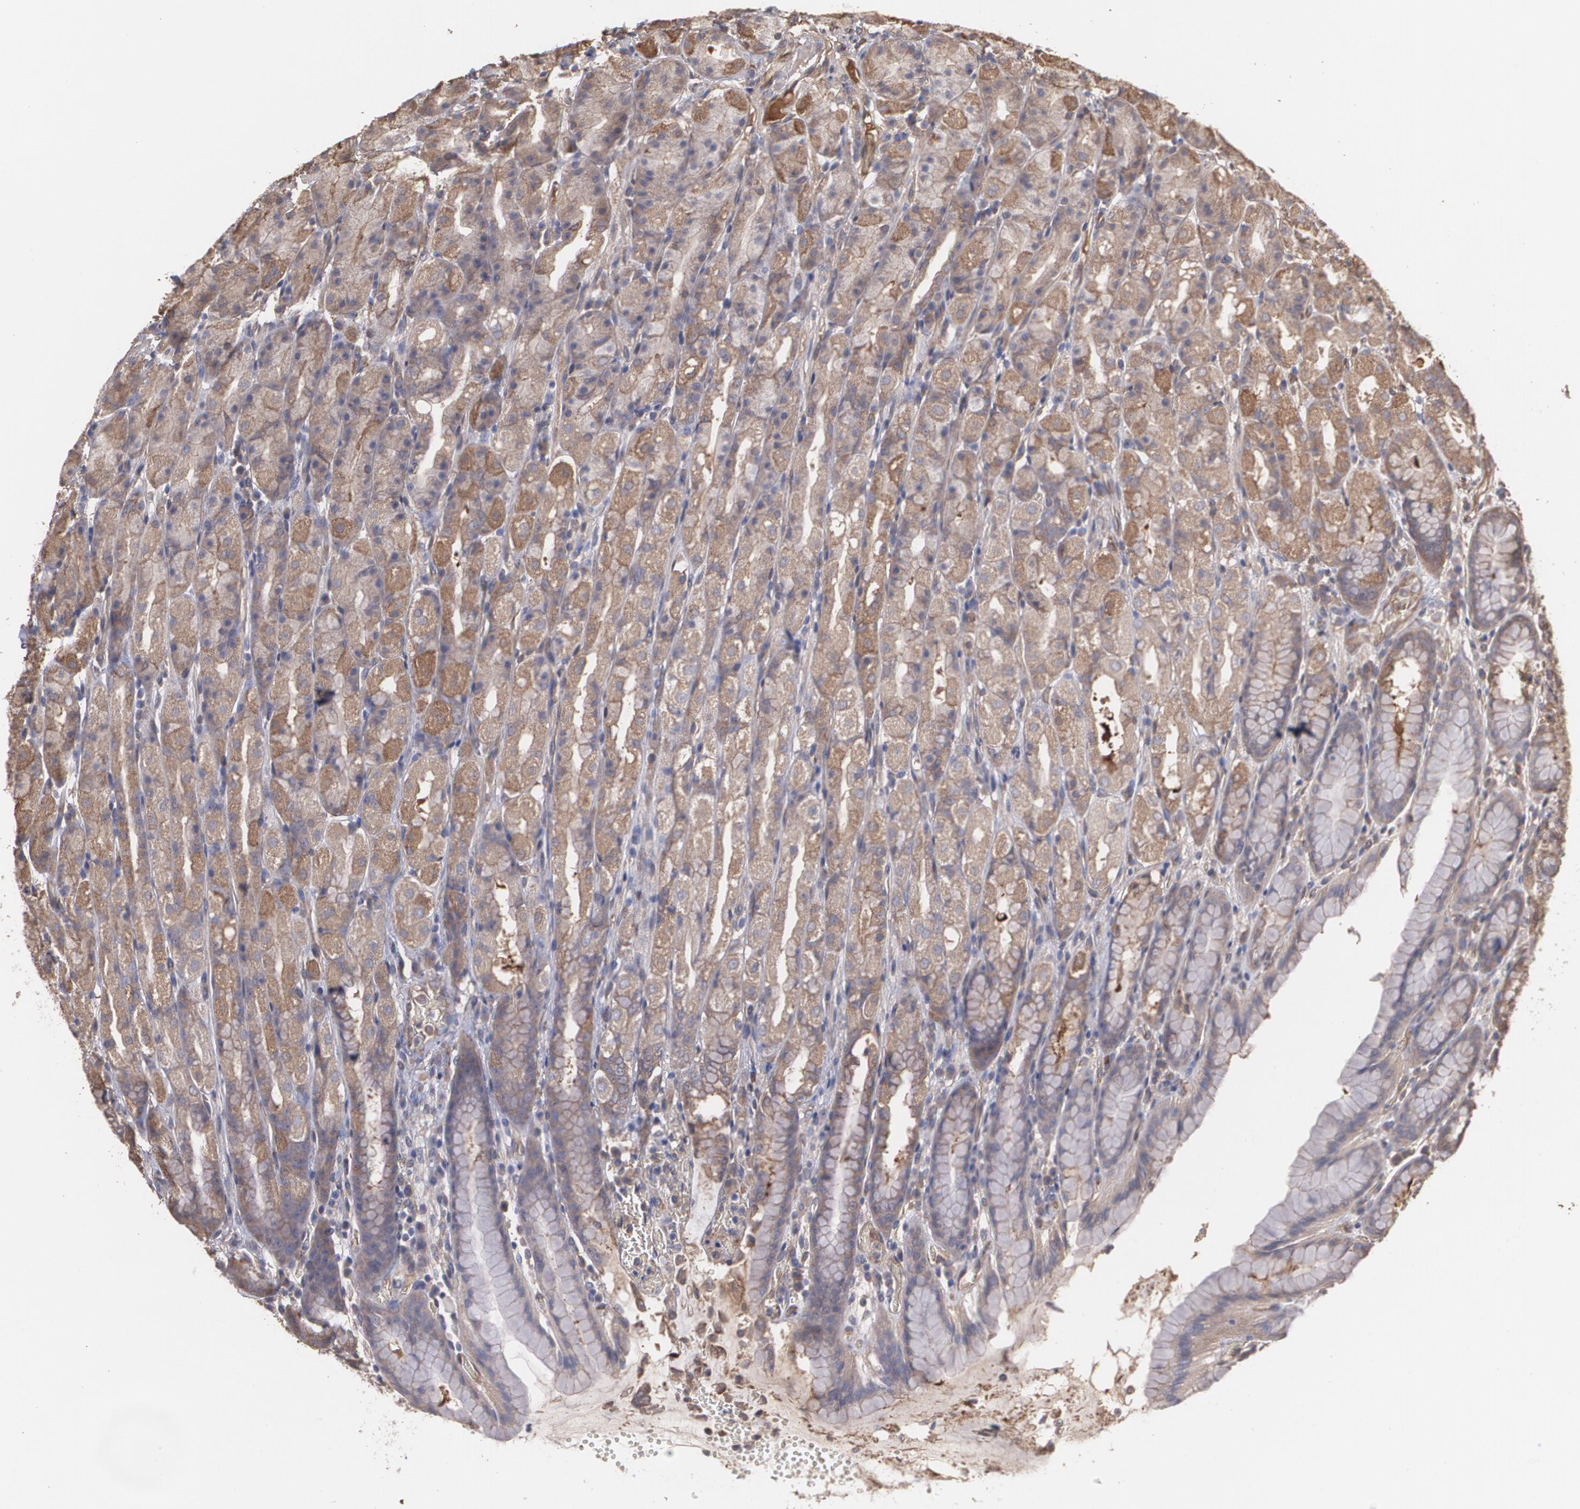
{"staining": {"intensity": "moderate", "quantity": ">75%", "location": "cytoplasmic/membranous"}, "tissue": "stomach", "cell_type": "Glandular cells", "image_type": "normal", "snomed": [{"axis": "morphology", "description": "Normal tissue, NOS"}, {"axis": "topography", "description": "Stomach, upper"}], "caption": "Approximately >75% of glandular cells in unremarkable human stomach demonstrate moderate cytoplasmic/membranous protein positivity as visualized by brown immunohistochemical staining.", "gene": "PON1", "patient": {"sex": "male", "age": 68}}